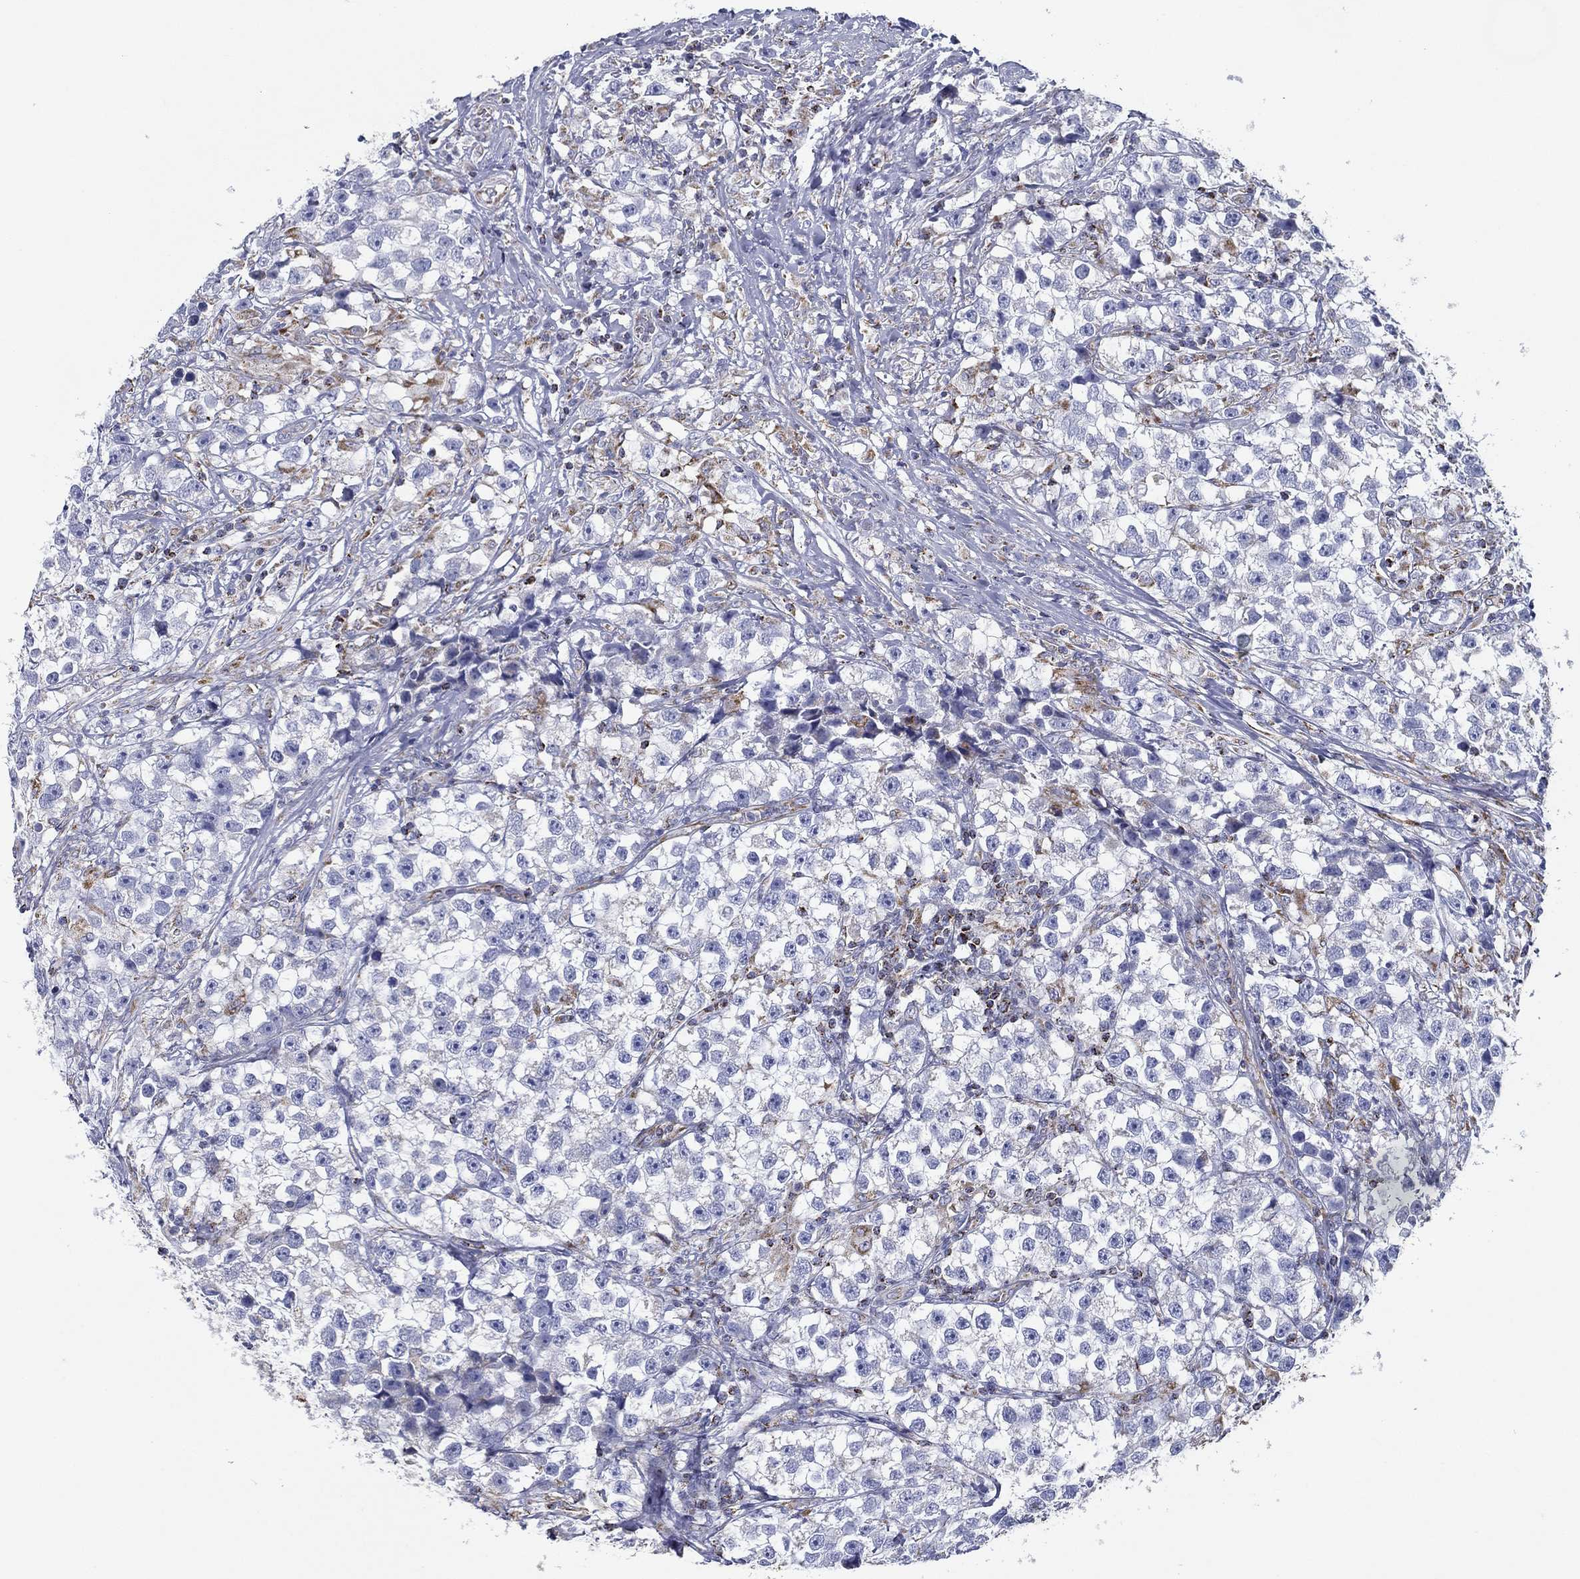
{"staining": {"intensity": "negative", "quantity": "none", "location": "none"}, "tissue": "testis cancer", "cell_type": "Tumor cells", "image_type": "cancer", "snomed": [{"axis": "morphology", "description": "Seminoma, NOS"}, {"axis": "topography", "description": "Testis"}], "caption": "The immunohistochemistry micrograph has no significant positivity in tumor cells of testis cancer (seminoma) tissue.", "gene": "SFXN1", "patient": {"sex": "male", "age": 46}}